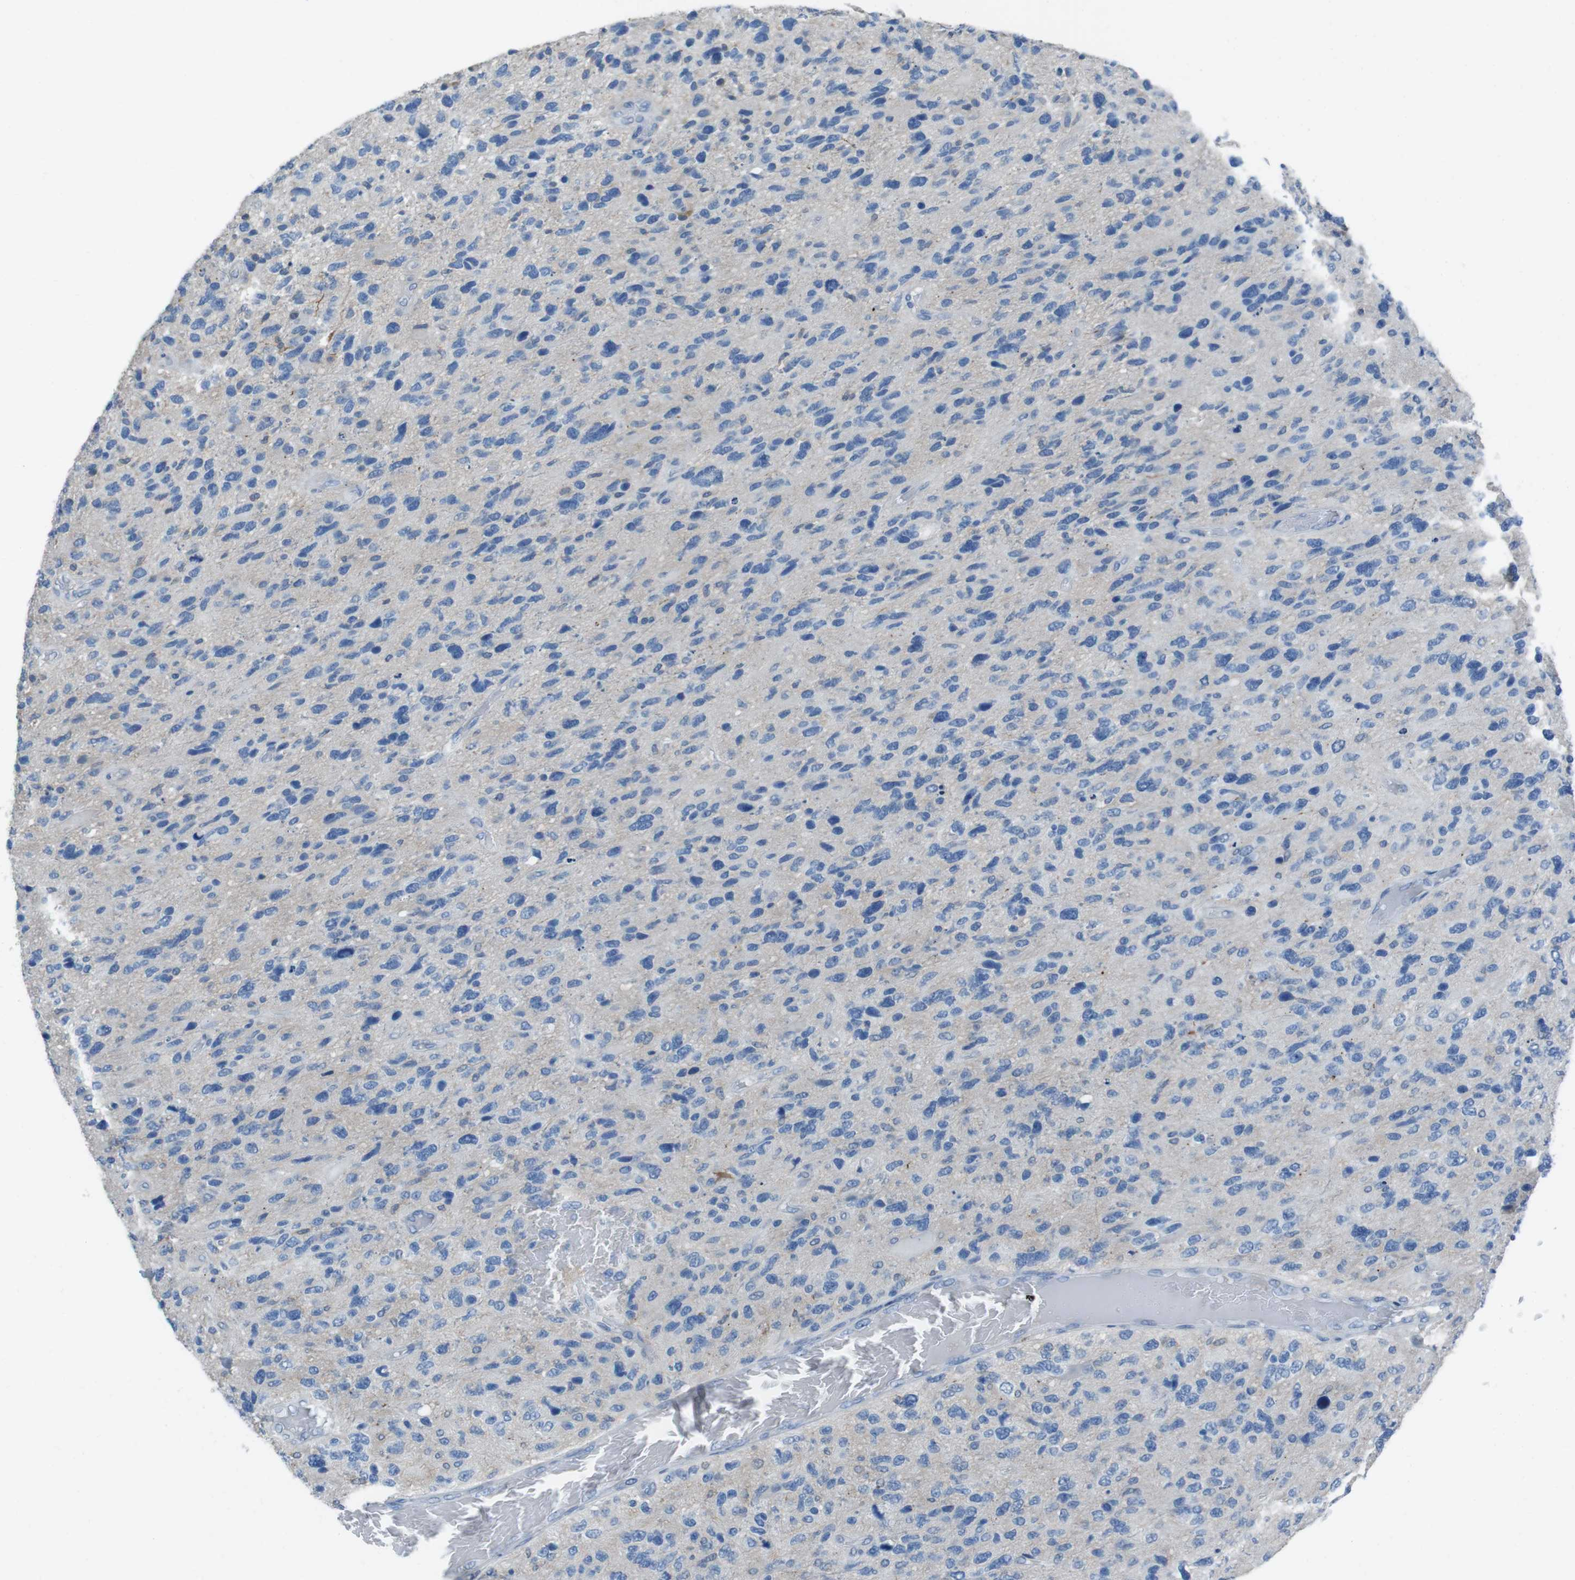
{"staining": {"intensity": "negative", "quantity": "none", "location": "none"}, "tissue": "glioma", "cell_type": "Tumor cells", "image_type": "cancer", "snomed": [{"axis": "morphology", "description": "Glioma, malignant, High grade"}, {"axis": "topography", "description": "Brain"}], "caption": "Malignant glioma (high-grade) was stained to show a protein in brown. There is no significant positivity in tumor cells. Brightfield microscopy of immunohistochemistry (IHC) stained with DAB (3,3'-diaminobenzidine) (brown) and hematoxylin (blue), captured at high magnification.", "gene": "CYP2C8", "patient": {"sex": "female", "age": 58}}